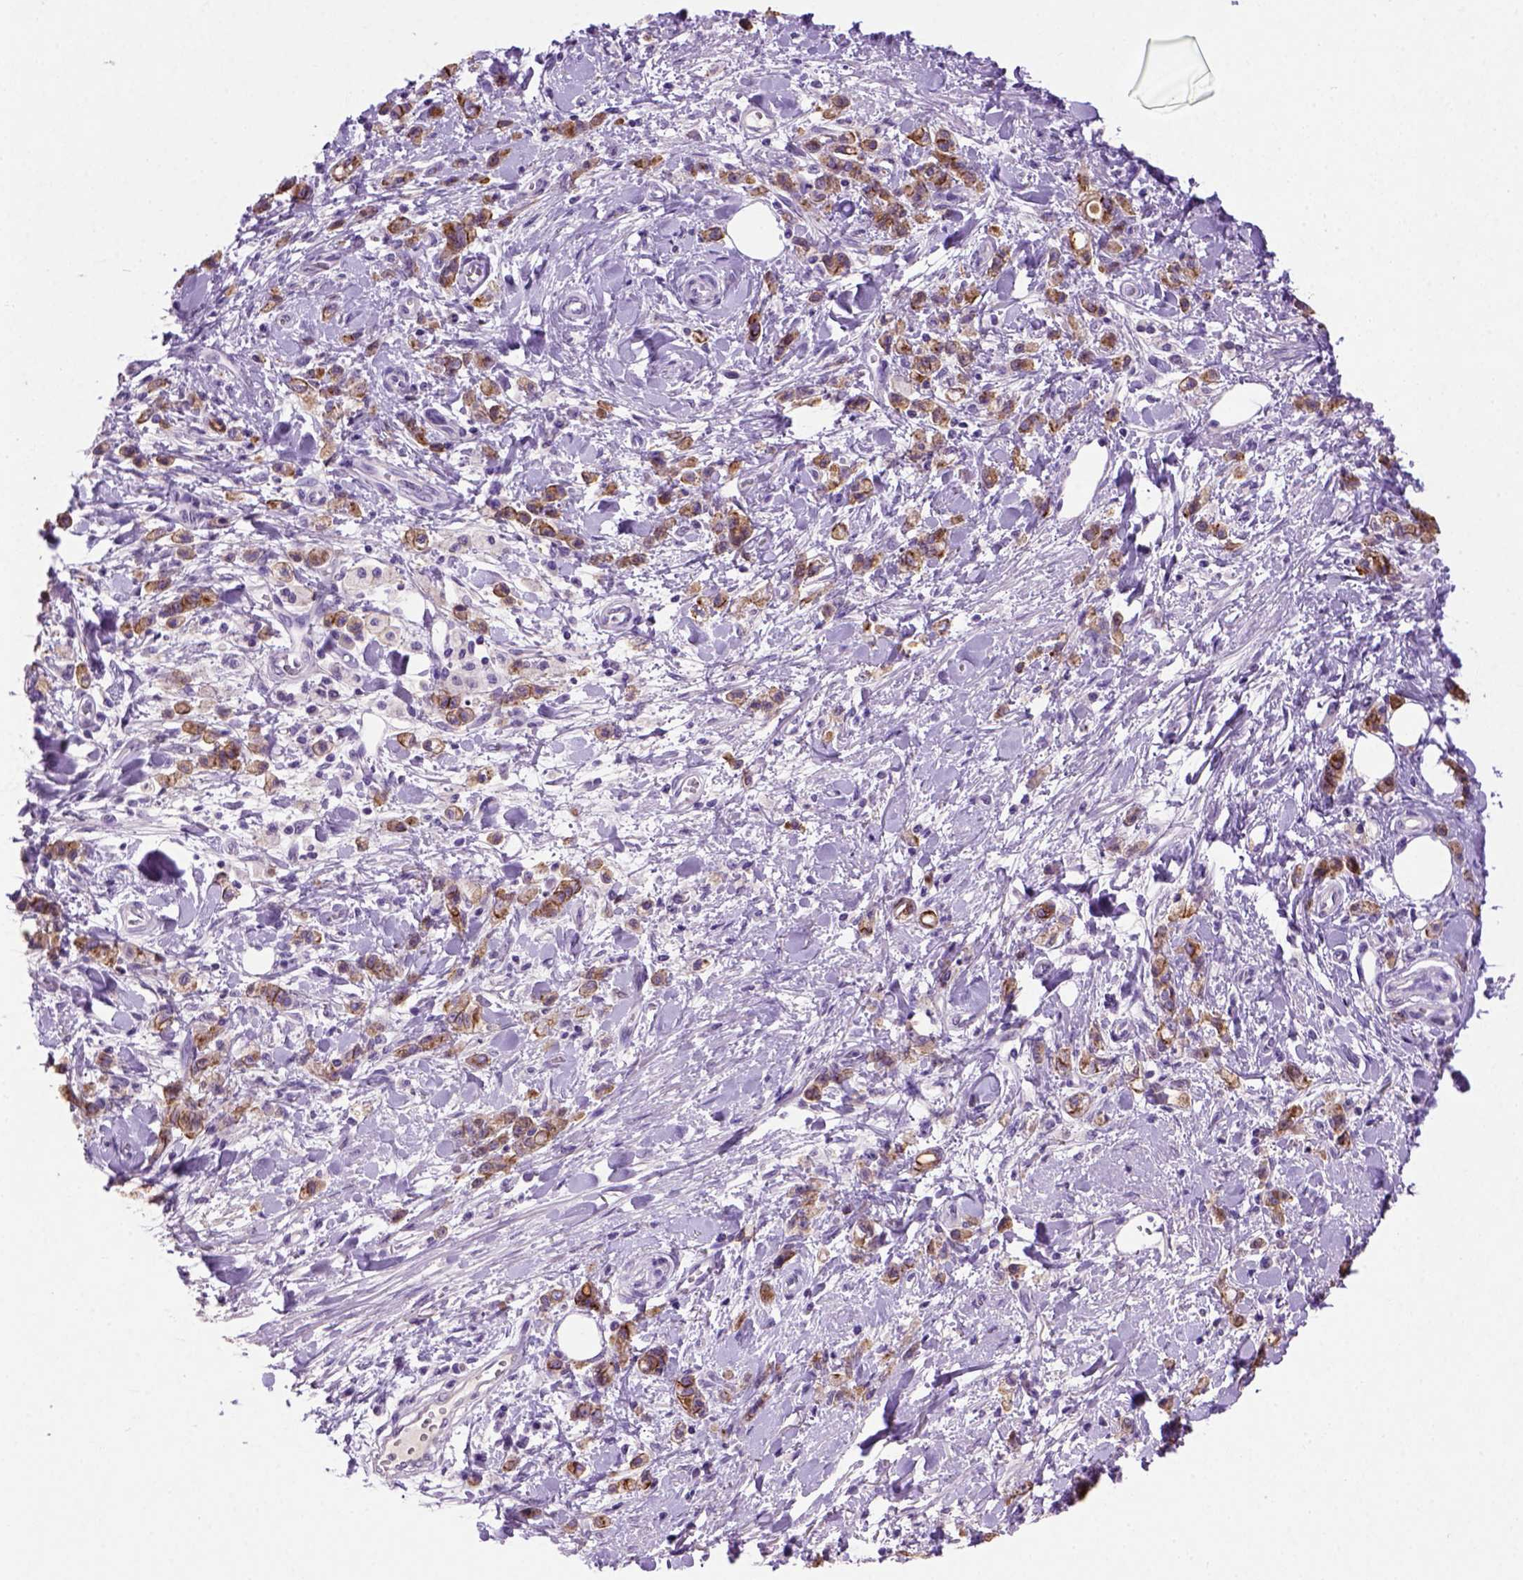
{"staining": {"intensity": "moderate", "quantity": ">75%", "location": "cytoplasmic/membranous"}, "tissue": "stomach cancer", "cell_type": "Tumor cells", "image_type": "cancer", "snomed": [{"axis": "morphology", "description": "Adenocarcinoma, NOS"}, {"axis": "topography", "description": "Stomach"}], "caption": "Immunohistochemistry micrograph of neoplastic tissue: human stomach cancer (adenocarcinoma) stained using IHC shows medium levels of moderate protein expression localized specifically in the cytoplasmic/membranous of tumor cells, appearing as a cytoplasmic/membranous brown color.", "gene": "CDH1", "patient": {"sex": "male", "age": 77}}